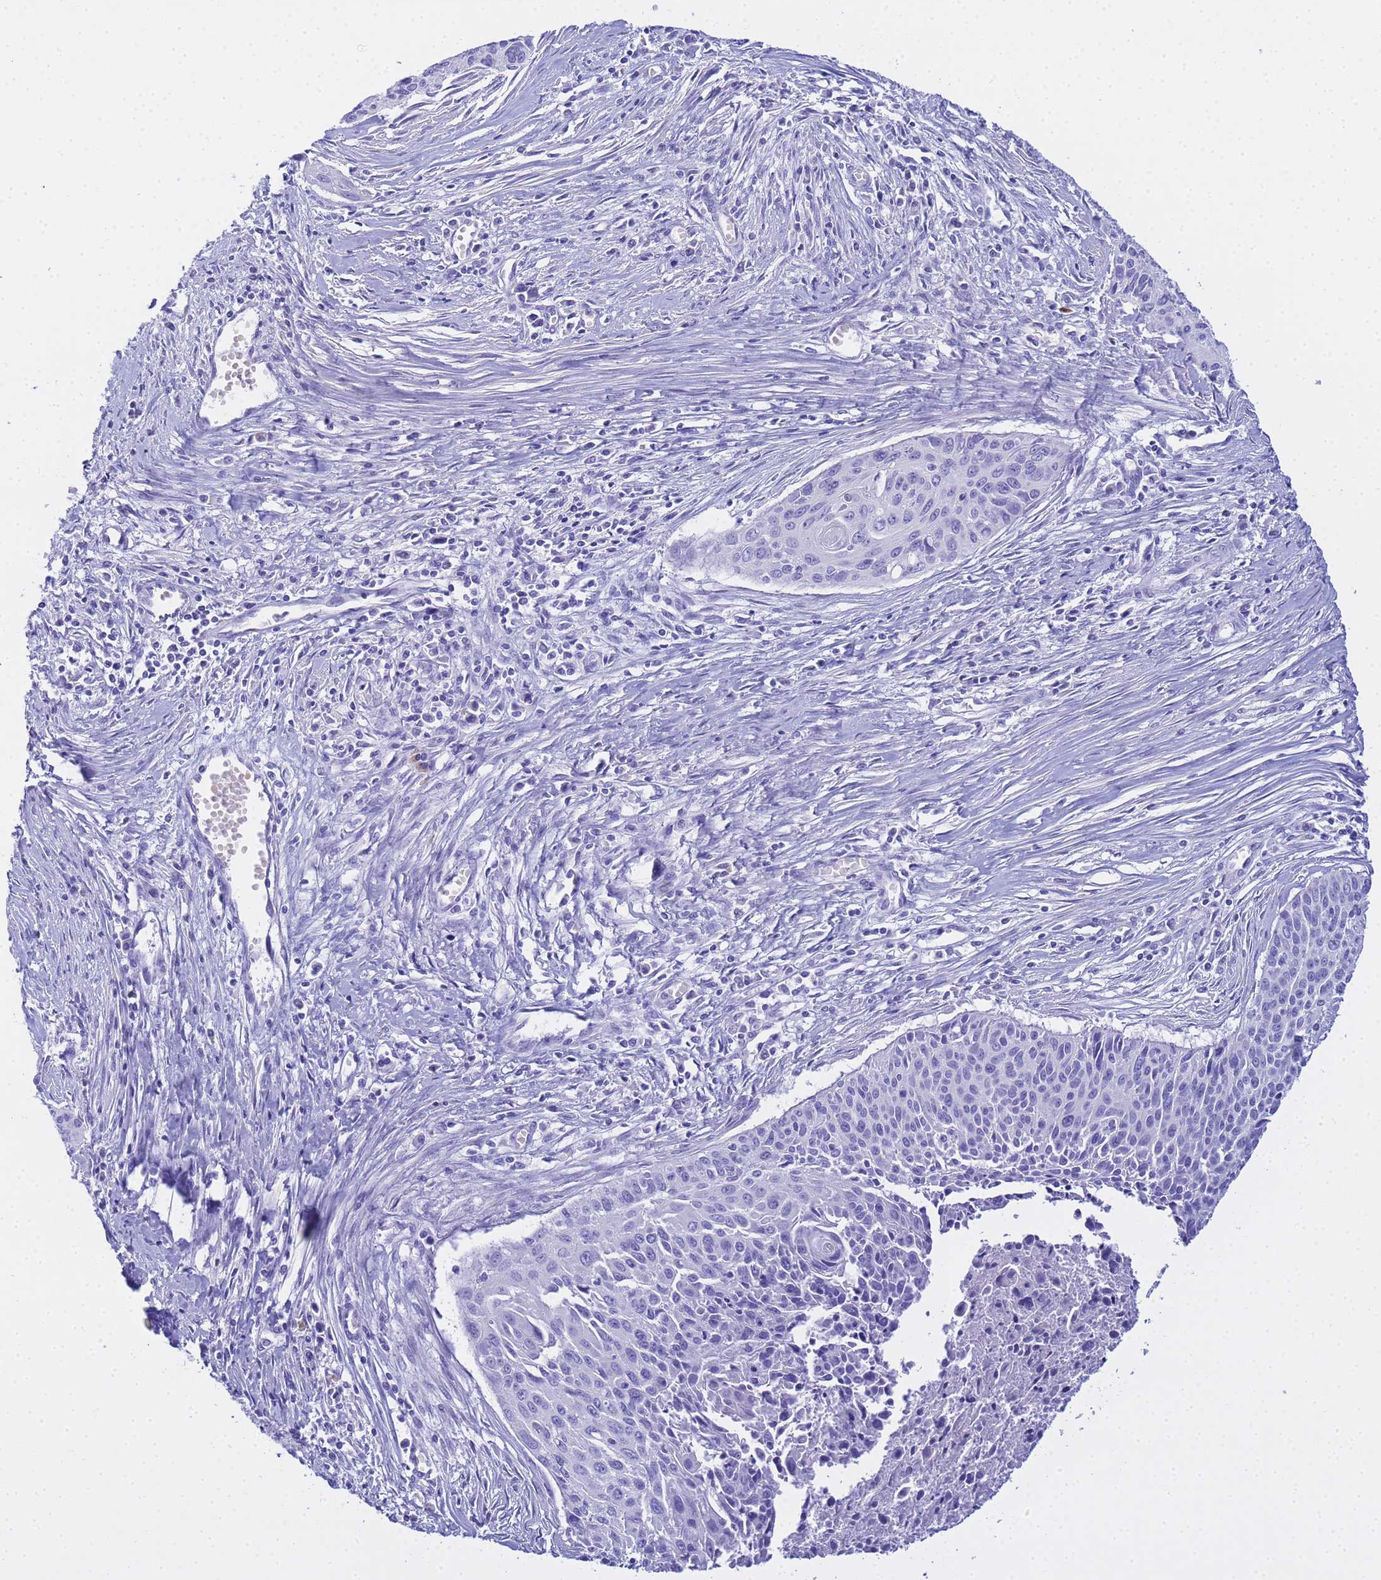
{"staining": {"intensity": "negative", "quantity": "none", "location": "none"}, "tissue": "cervical cancer", "cell_type": "Tumor cells", "image_type": "cancer", "snomed": [{"axis": "morphology", "description": "Squamous cell carcinoma, NOS"}, {"axis": "topography", "description": "Cervix"}], "caption": "Tumor cells show no significant protein expression in cervical squamous cell carcinoma. (Stains: DAB (3,3'-diaminobenzidine) immunohistochemistry (IHC) with hematoxylin counter stain, Microscopy: brightfield microscopy at high magnification).", "gene": "AQP12A", "patient": {"sex": "female", "age": 55}}